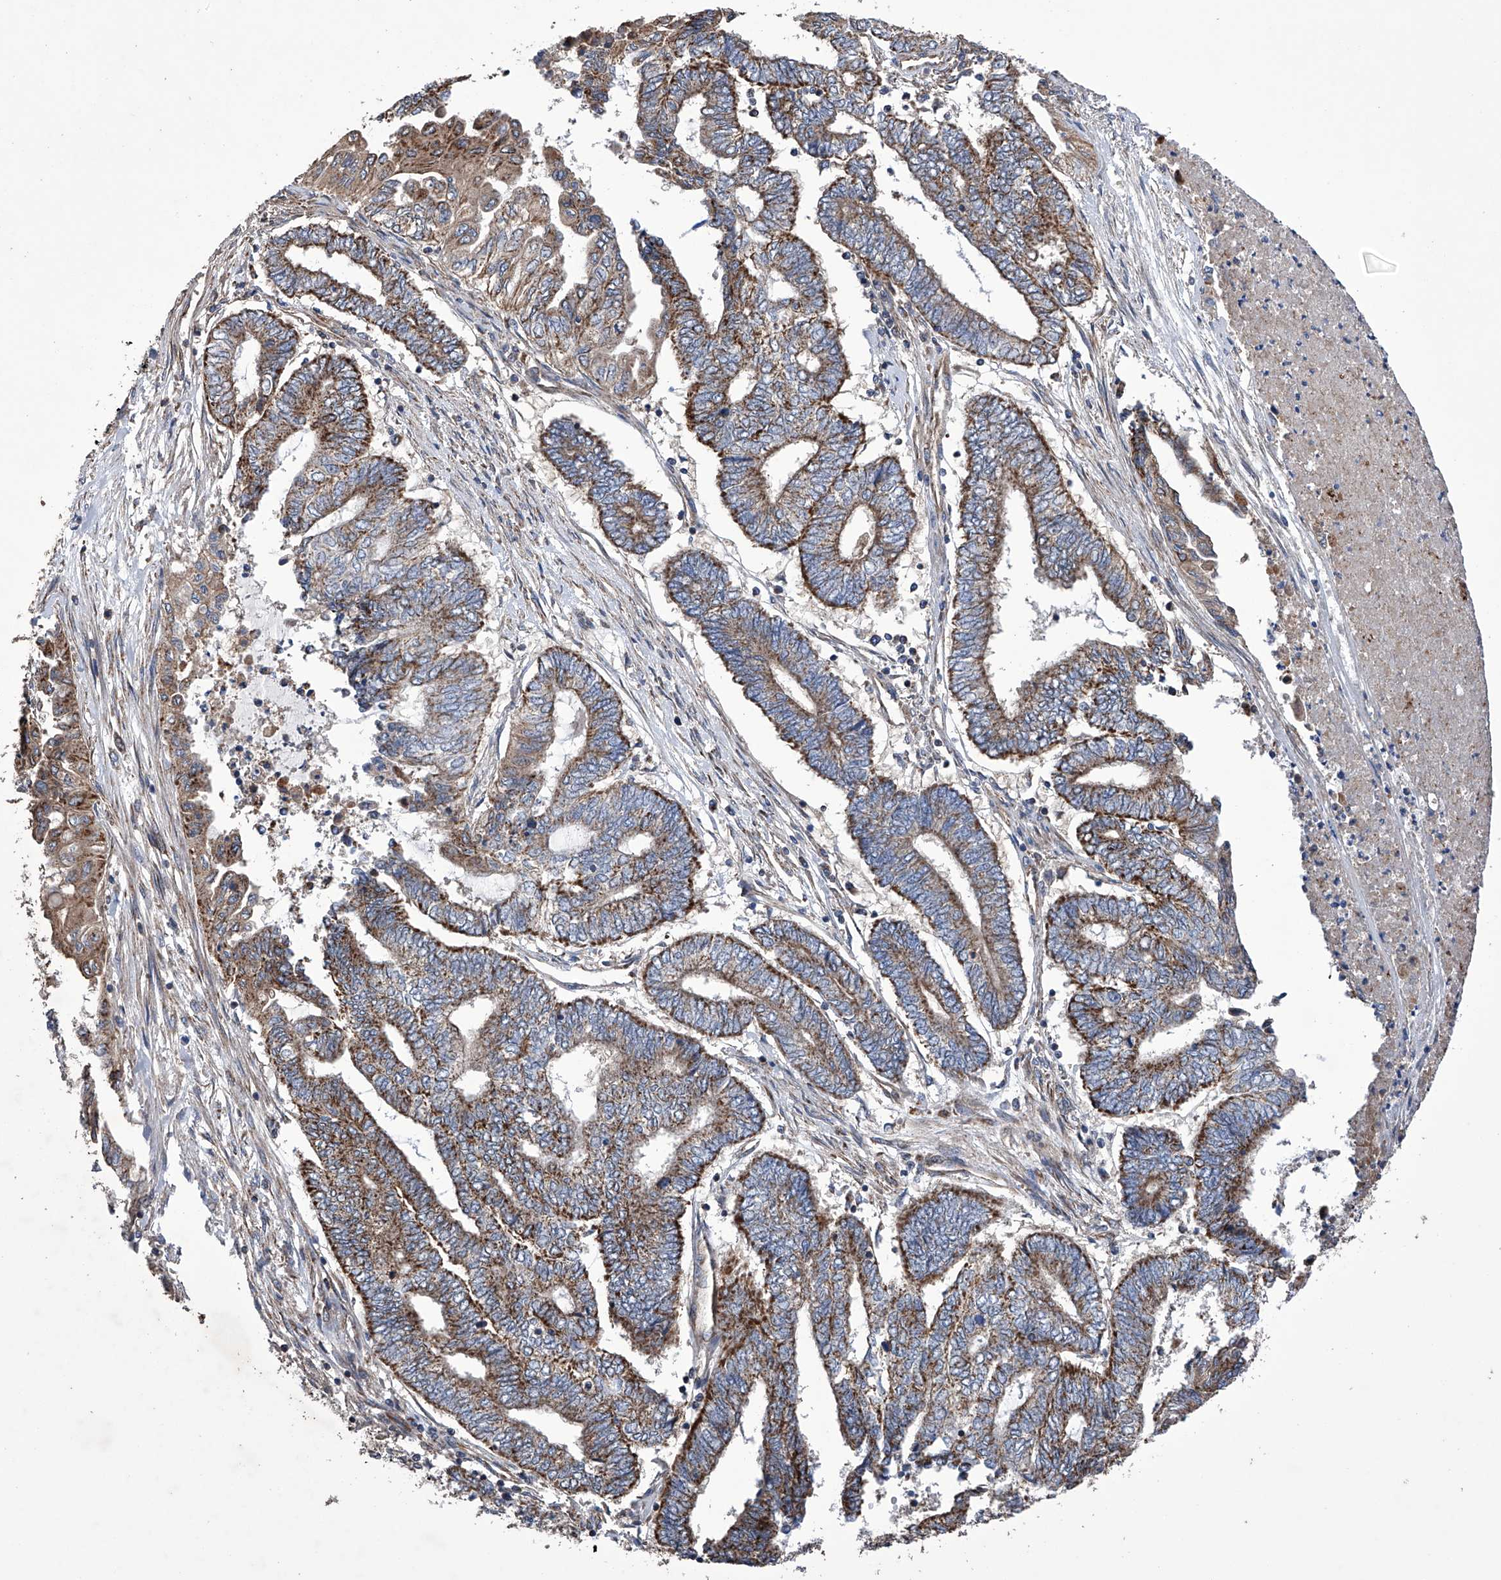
{"staining": {"intensity": "strong", "quantity": ">75%", "location": "cytoplasmic/membranous"}, "tissue": "endometrial cancer", "cell_type": "Tumor cells", "image_type": "cancer", "snomed": [{"axis": "morphology", "description": "Adenocarcinoma, NOS"}, {"axis": "topography", "description": "Uterus"}, {"axis": "topography", "description": "Endometrium"}], "caption": "Human endometrial adenocarcinoma stained for a protein (brown) exhibits strong cytoplasmic/membranous positive staining in about >75% of tumor cells.", "gene": "EFCAB2", "patient": {"sex": "female", "age": 70}}